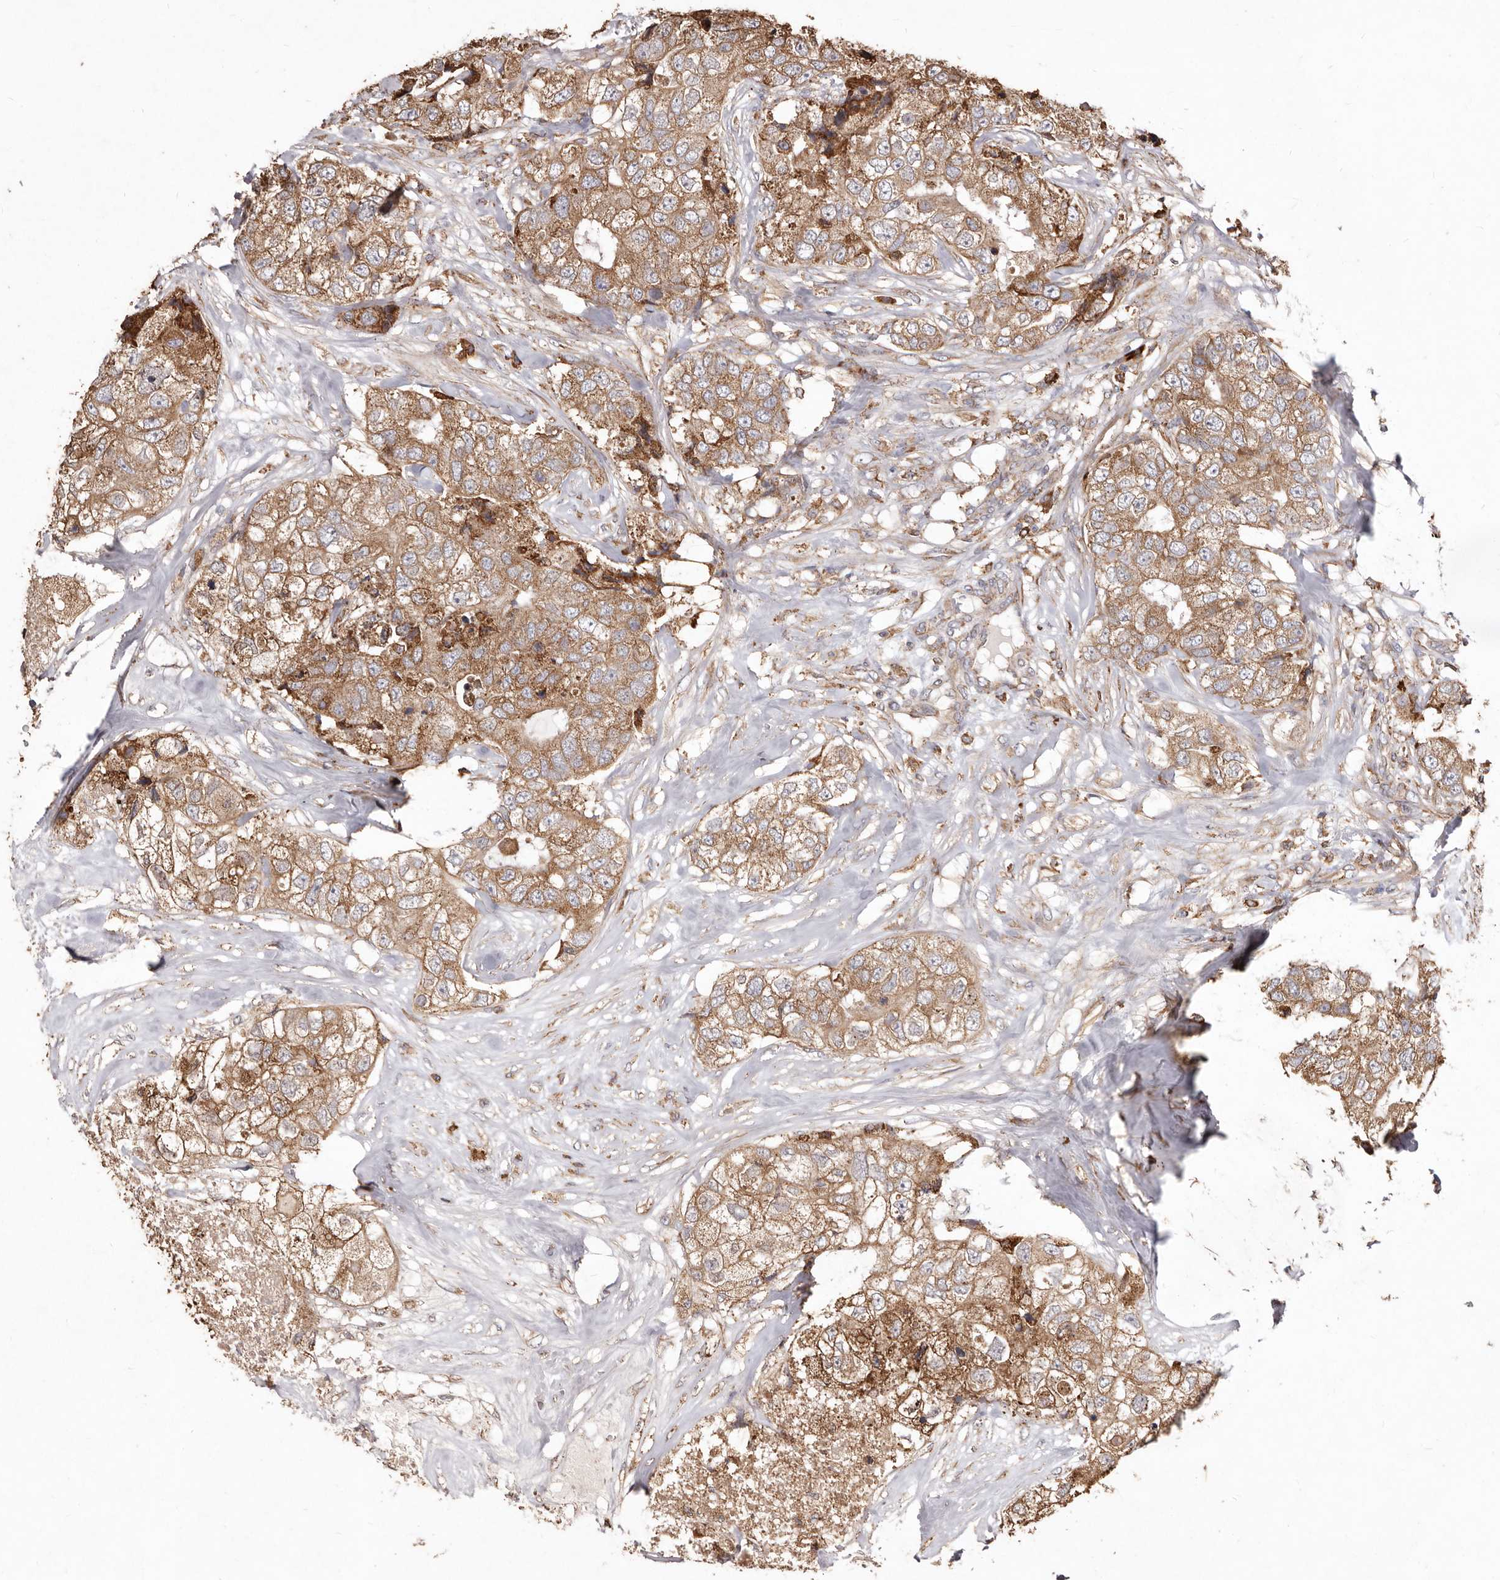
{"staining": {"intensity": "moderate", "quantity": ">75%", "location": "cytoplasmic/membranous"}, "tissue": "breast cancer", "cell_type": "Tumor cells", "image_type": "cancer", "snomed": [{"axis": "morphology", "description": "Duct carcinoma"}, {"axis": "topography", "description": "Breast"}], "caption": "Protein expression by immunohistochemistry exhibits moderate cytoplasmic/membranous positivity in about >75% of tumor cells in breast cancer (intraductal carcinoma). (Brightfield microscopy of DAB IHC at high magnification).", "gene": "STEAP2", "patient": {"sex": "female", "age": 62}}